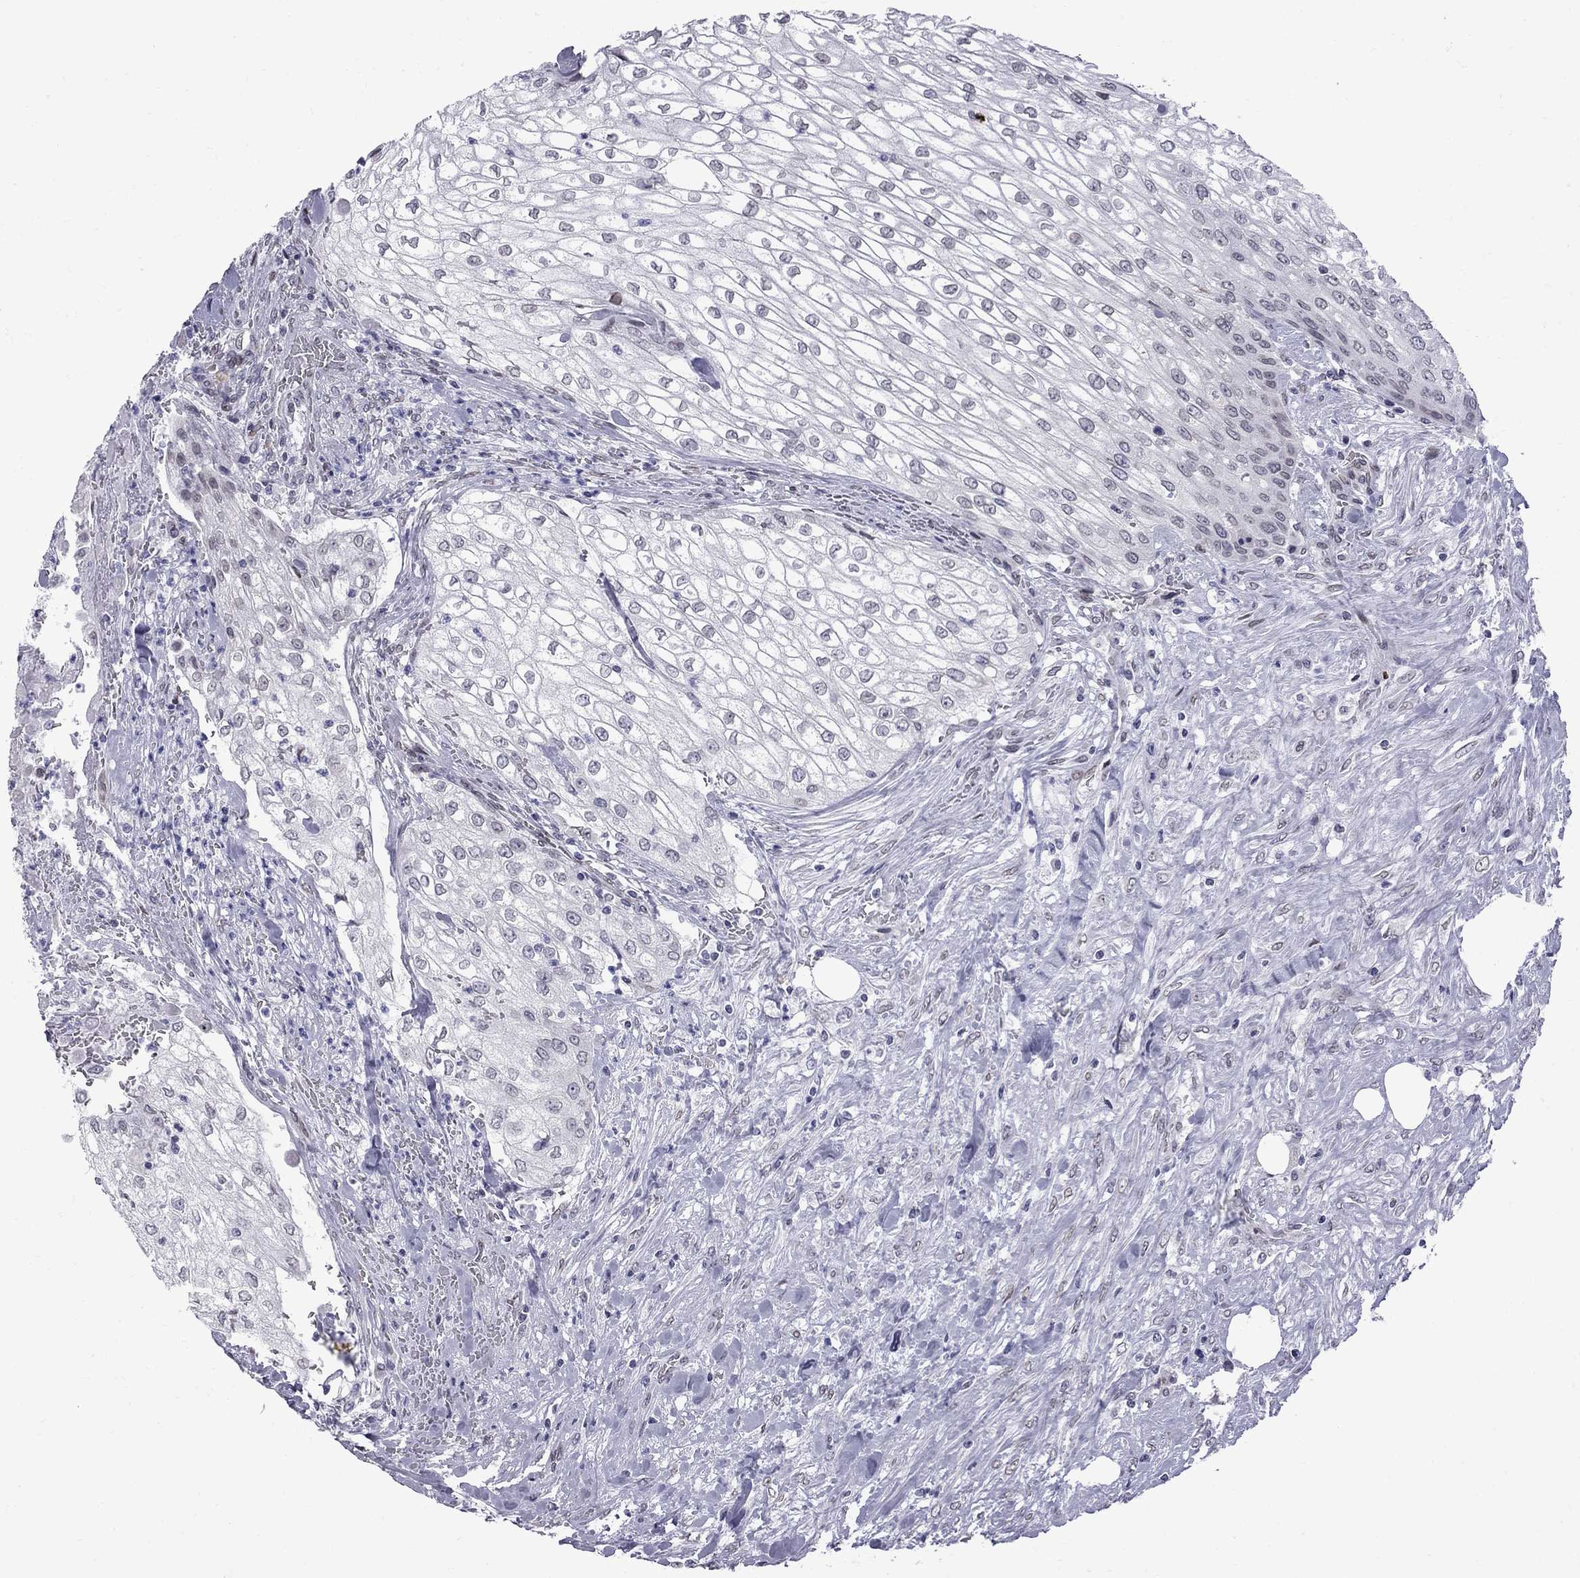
{"staining": {"intensity": "negative", "quantity": "none", "location": "none"}, "tissue": "urothelial cancer", "cell_type": "Tumor cells", "image_type": "cancer", "snomed": [{"axis": "morphology", "description": "Urothelial carcinoma, High grade"}, {"axis": "topography", "description": "Urinary bladder"}], "caption": "There is no significant staining in tumor cells of urothelial carcinoma (high-grade).", "gene": "CLTCL1", "patient": {"sex": "male", "age": 62}}